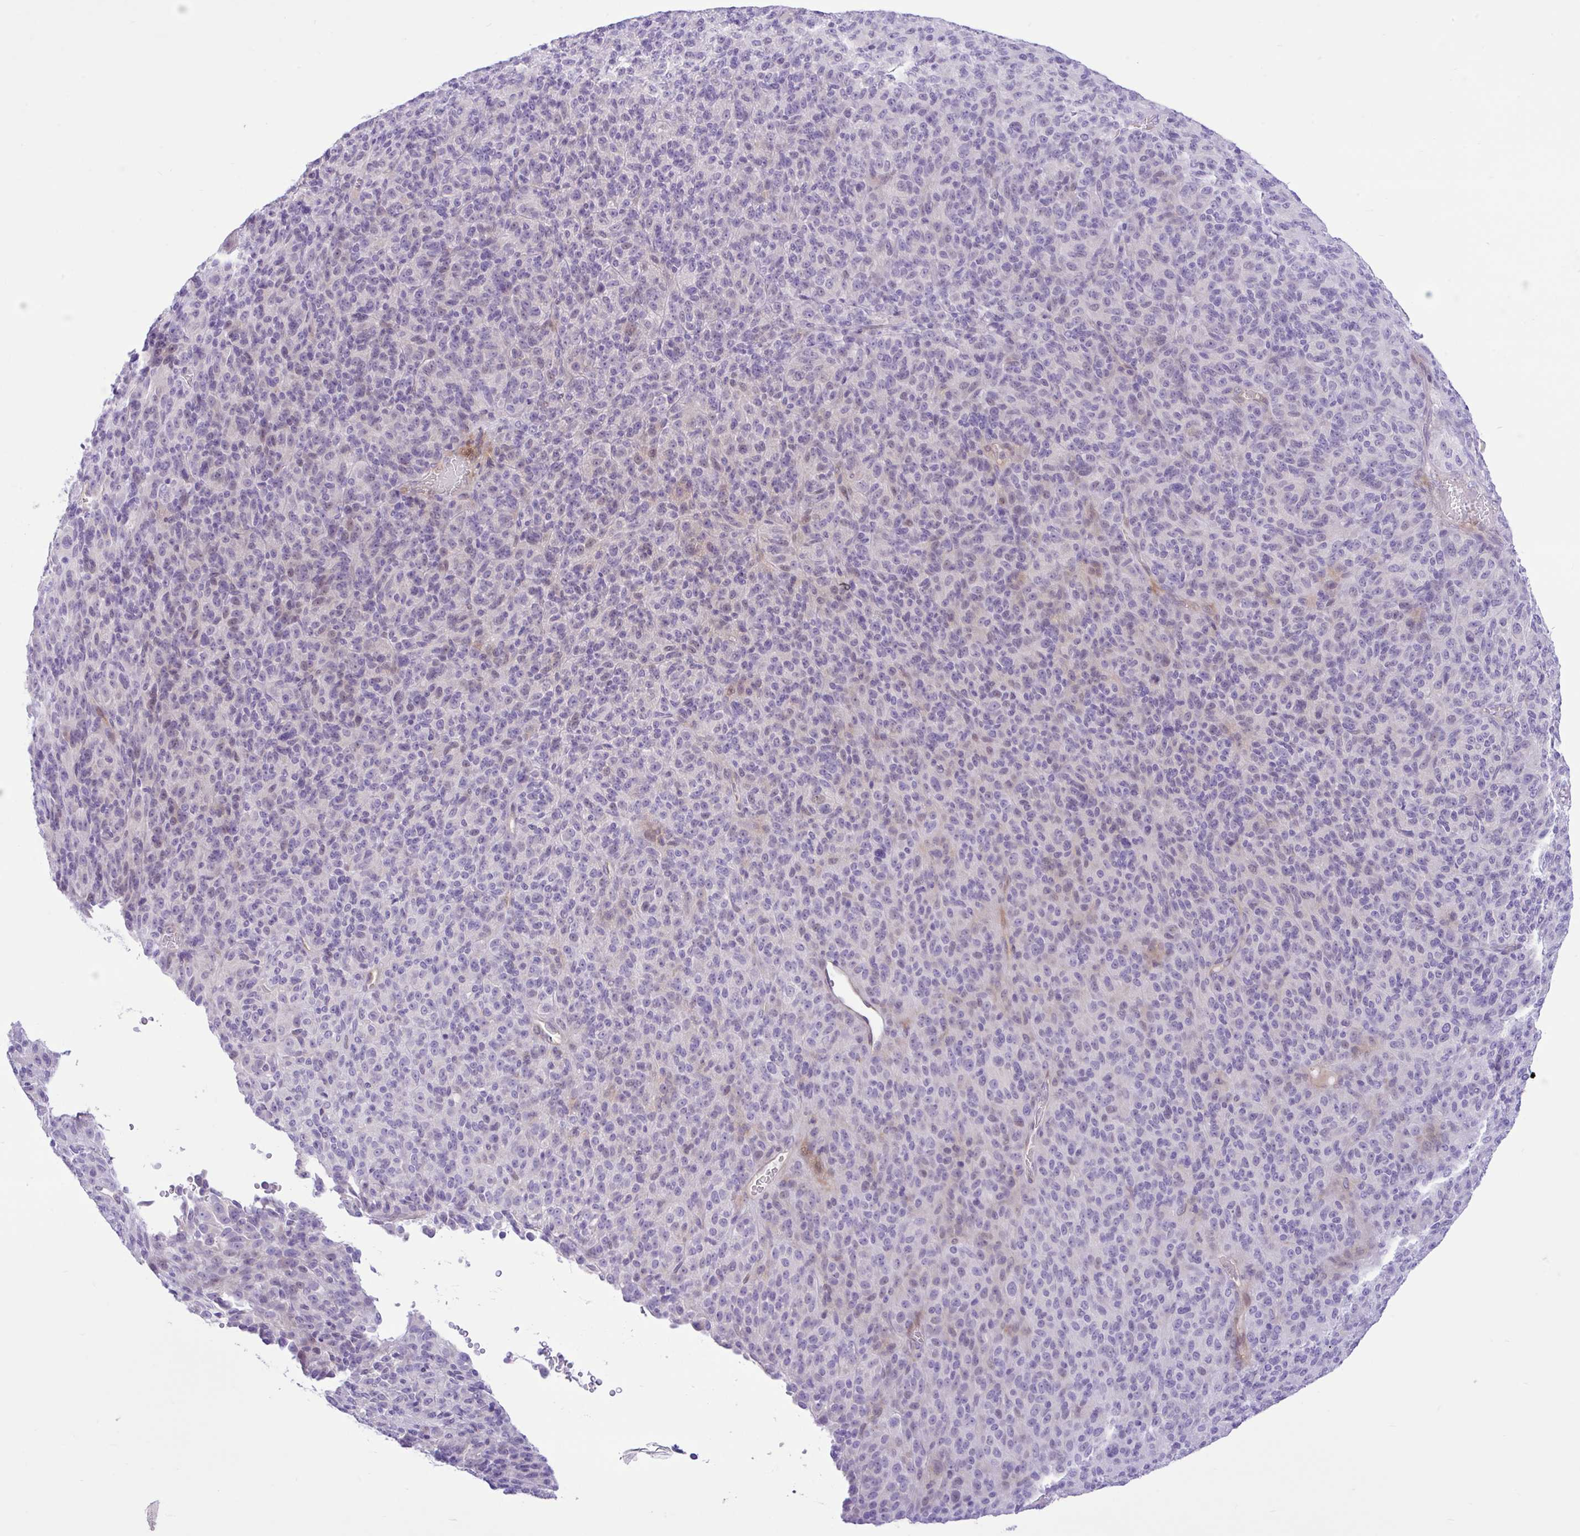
{"staining": {"intensity": "negative", "quantity": "none", "location": "none"}, "tissue": "melanoma", "cell_type": "Tumor cells", "image_type": "cancer", "snomed": [{"axis": "morphology", "description": "Malignant melanoma, Metastatic site"}, {"axis": "topography", "description": "Brain"}], "caption": "DAB (3,3'-diaminobenzidine) immunohistochemical staining of melanoma shows no significant expression in tumor cells.", "gene": "ZNF101", "patient": {"sex": "female", "age": 56}}